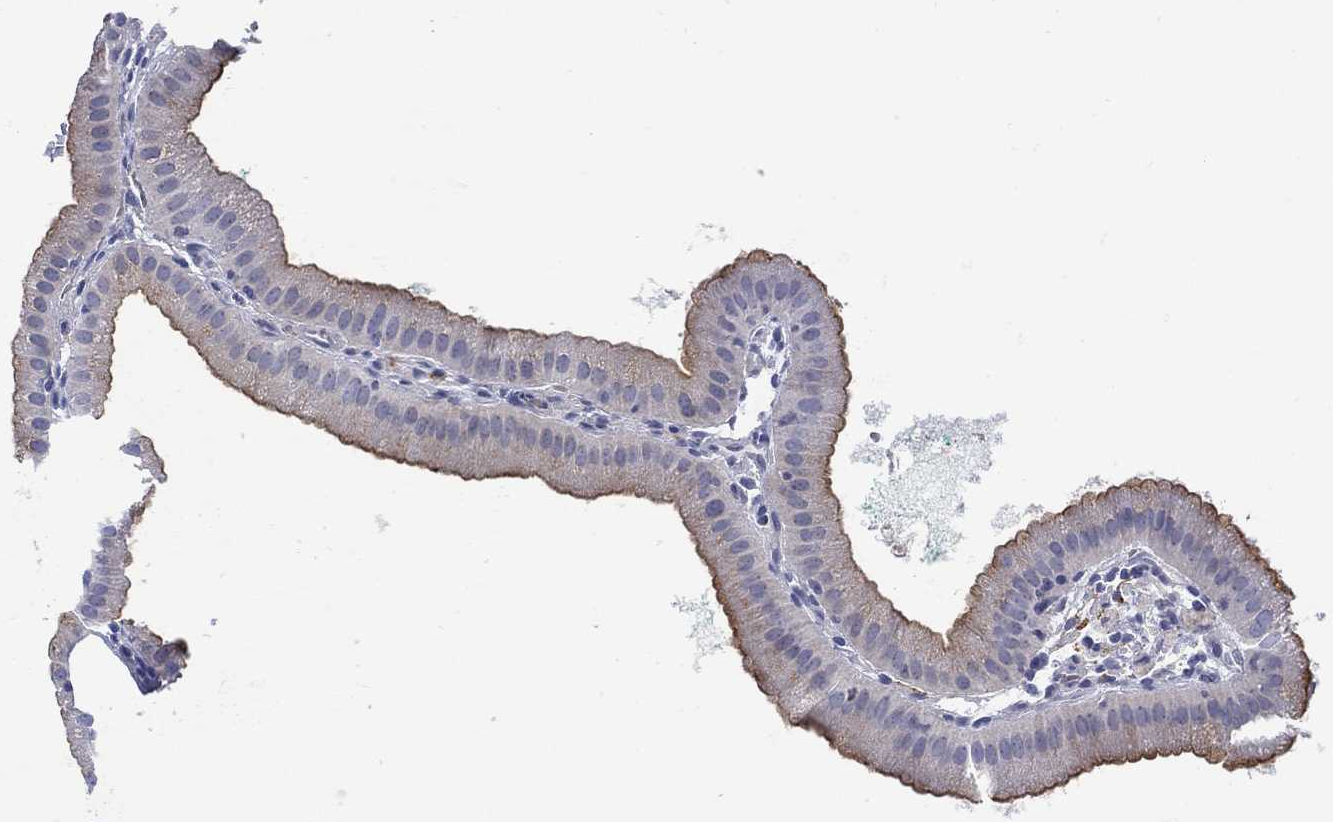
{"staining": {"intensity": "strong", "quantity": "<25%", "location": "cytoplasmic/membranous"}, "tissue": "gallbladder", "cell_type": "Glandular cells", "image_type": "normal", "snomed": [{"axis": "morphology", "description": "Normal tissue, NOS"}, {"axis": "topography", "description": "Gallbladder"}], "caption": "The micrograph exhibits immunohistochemical staining of normal gallbladder. There is strong cytoplasmic/membranous positivity is appreciated in about <25% of glandular cells. (DAB IHC, brown staining for protein, blue staining for nuclei).", "gene": "ANKMY1", "patient": {"sex": "male", "age": 67}}